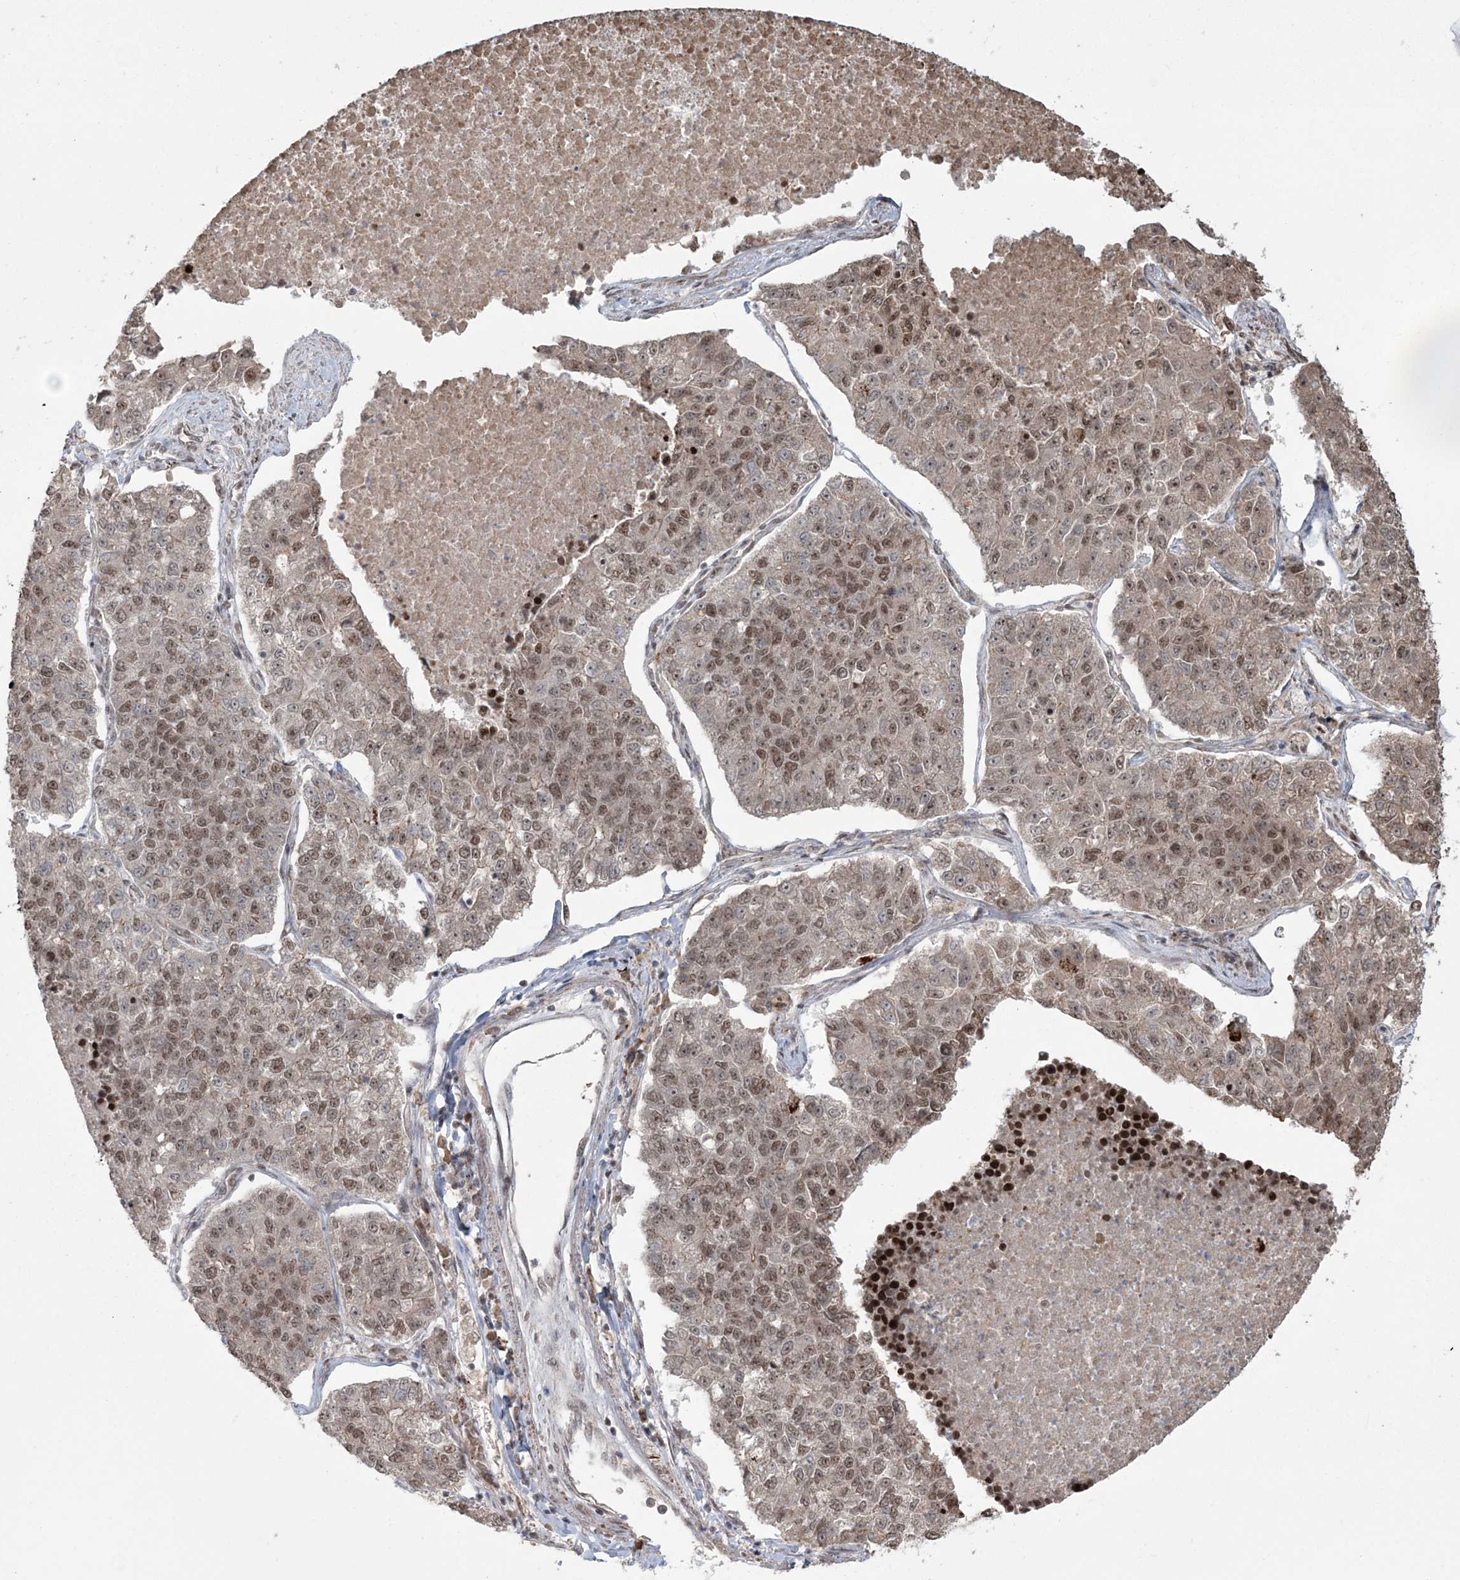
{"staining": {"intensity": "moderate", "quantity": ">75%", "location": "nuclear"}, "tissue": "lung cancer", "cell_type": "Tumor cells", "image_type": "cancer", "snomed": [{"axis": "morphology", "description": "Adenocarcinoma, NOS"}, {"axis": "topography", "description": "Lung"}], "caption": "High-magnification brightfield microscopy of lung cancer (adenocarcinoma) stained with DAB (brown) and counterstained with hematoxylin (blue). tumor cells exhibit moderate nuclear positivity is present in about>75% of cells. (Stains: DAB in brown, nuclei in blue, Microscopy: brightfield microscopy at high magnification).", "gene": "EPB41L4A", "patient": {"sex": "male", "age": 49}}